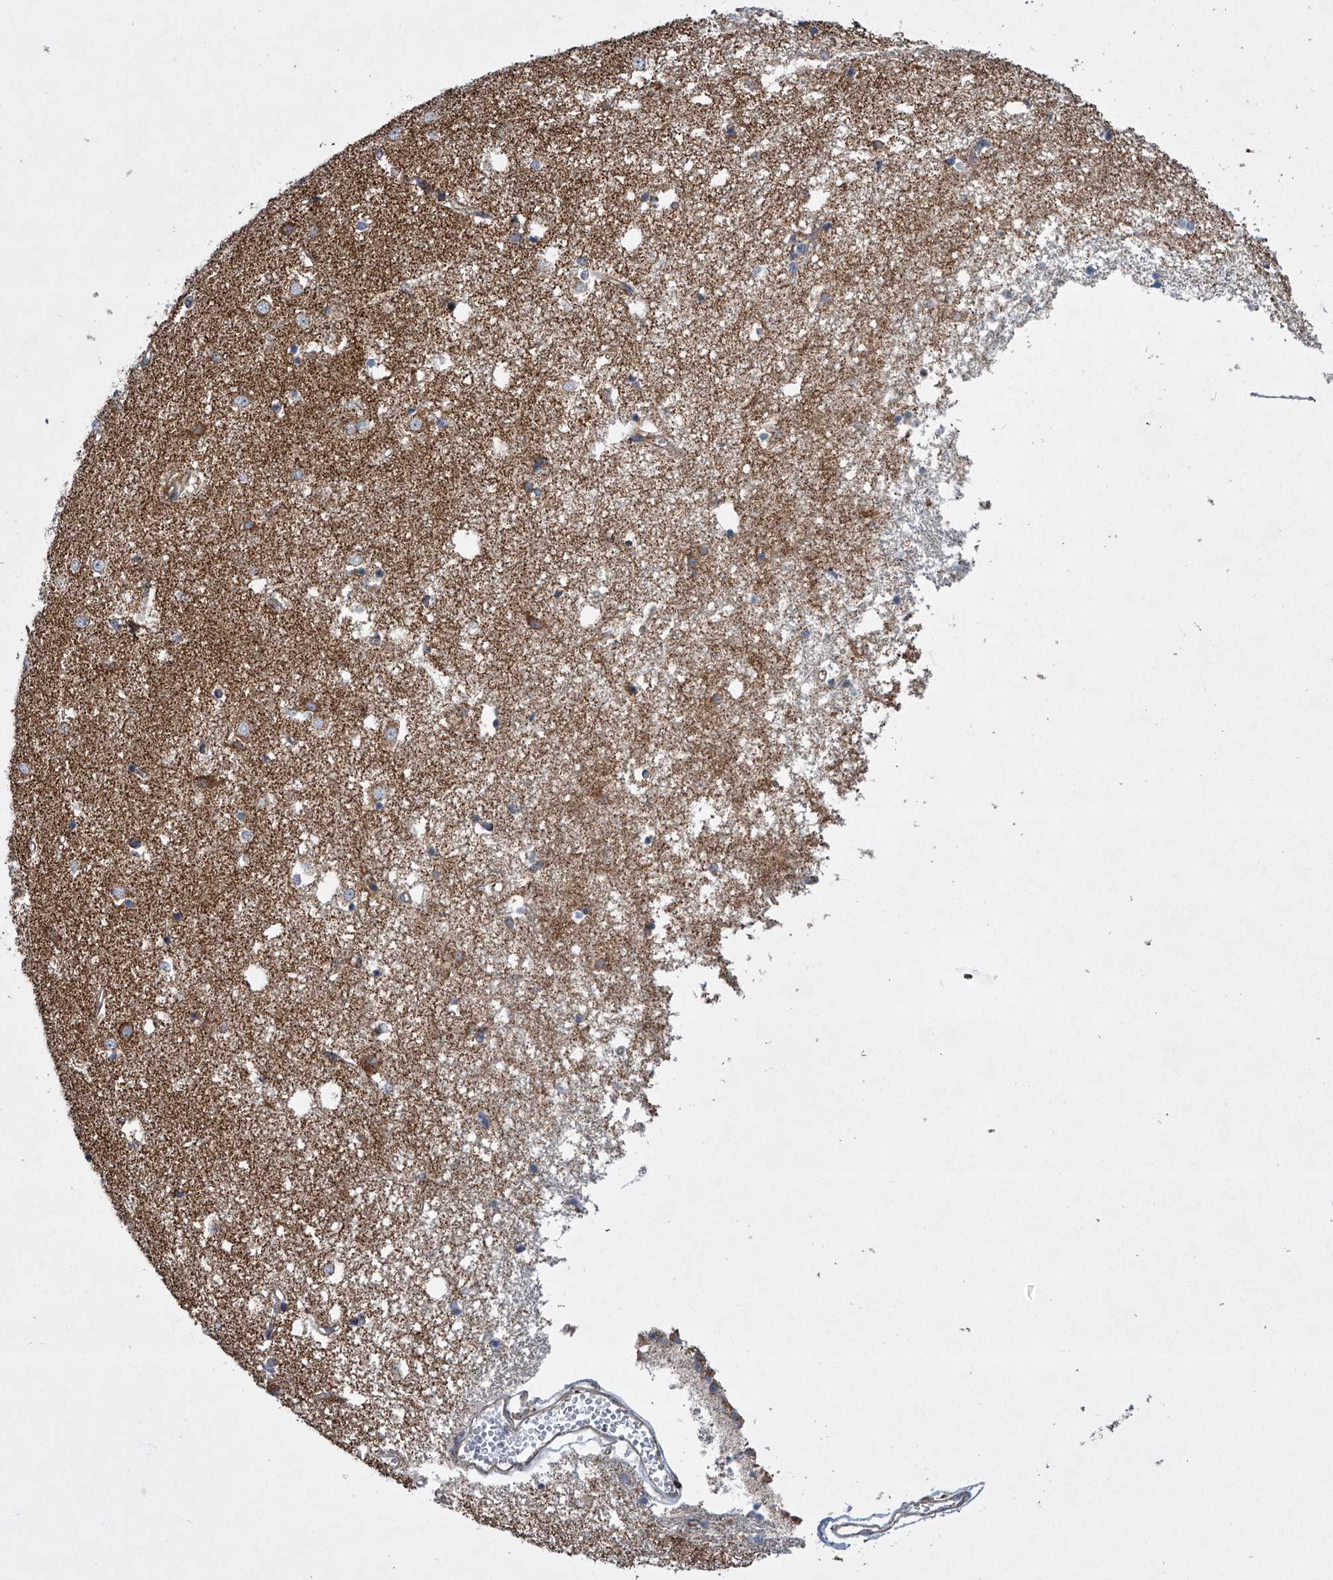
{"staining": {"intensity": "weak", "quantity": "<25%", "location": "cytoplasmic/membranous"}, "tissue": "caudate", "cell_type": "Glial cells", "image_type": "normal", "snomed": [{"axis": "morphology", "description": "Normal tissue, NOS"}, {"axis": "topography", "description": "Lateral ventricle wall"}], "caption": "Glial cells show no significant staining in unremarkable caudate.", "gene": "STRADA", "patient": {"sex": "male", "age": 45}}